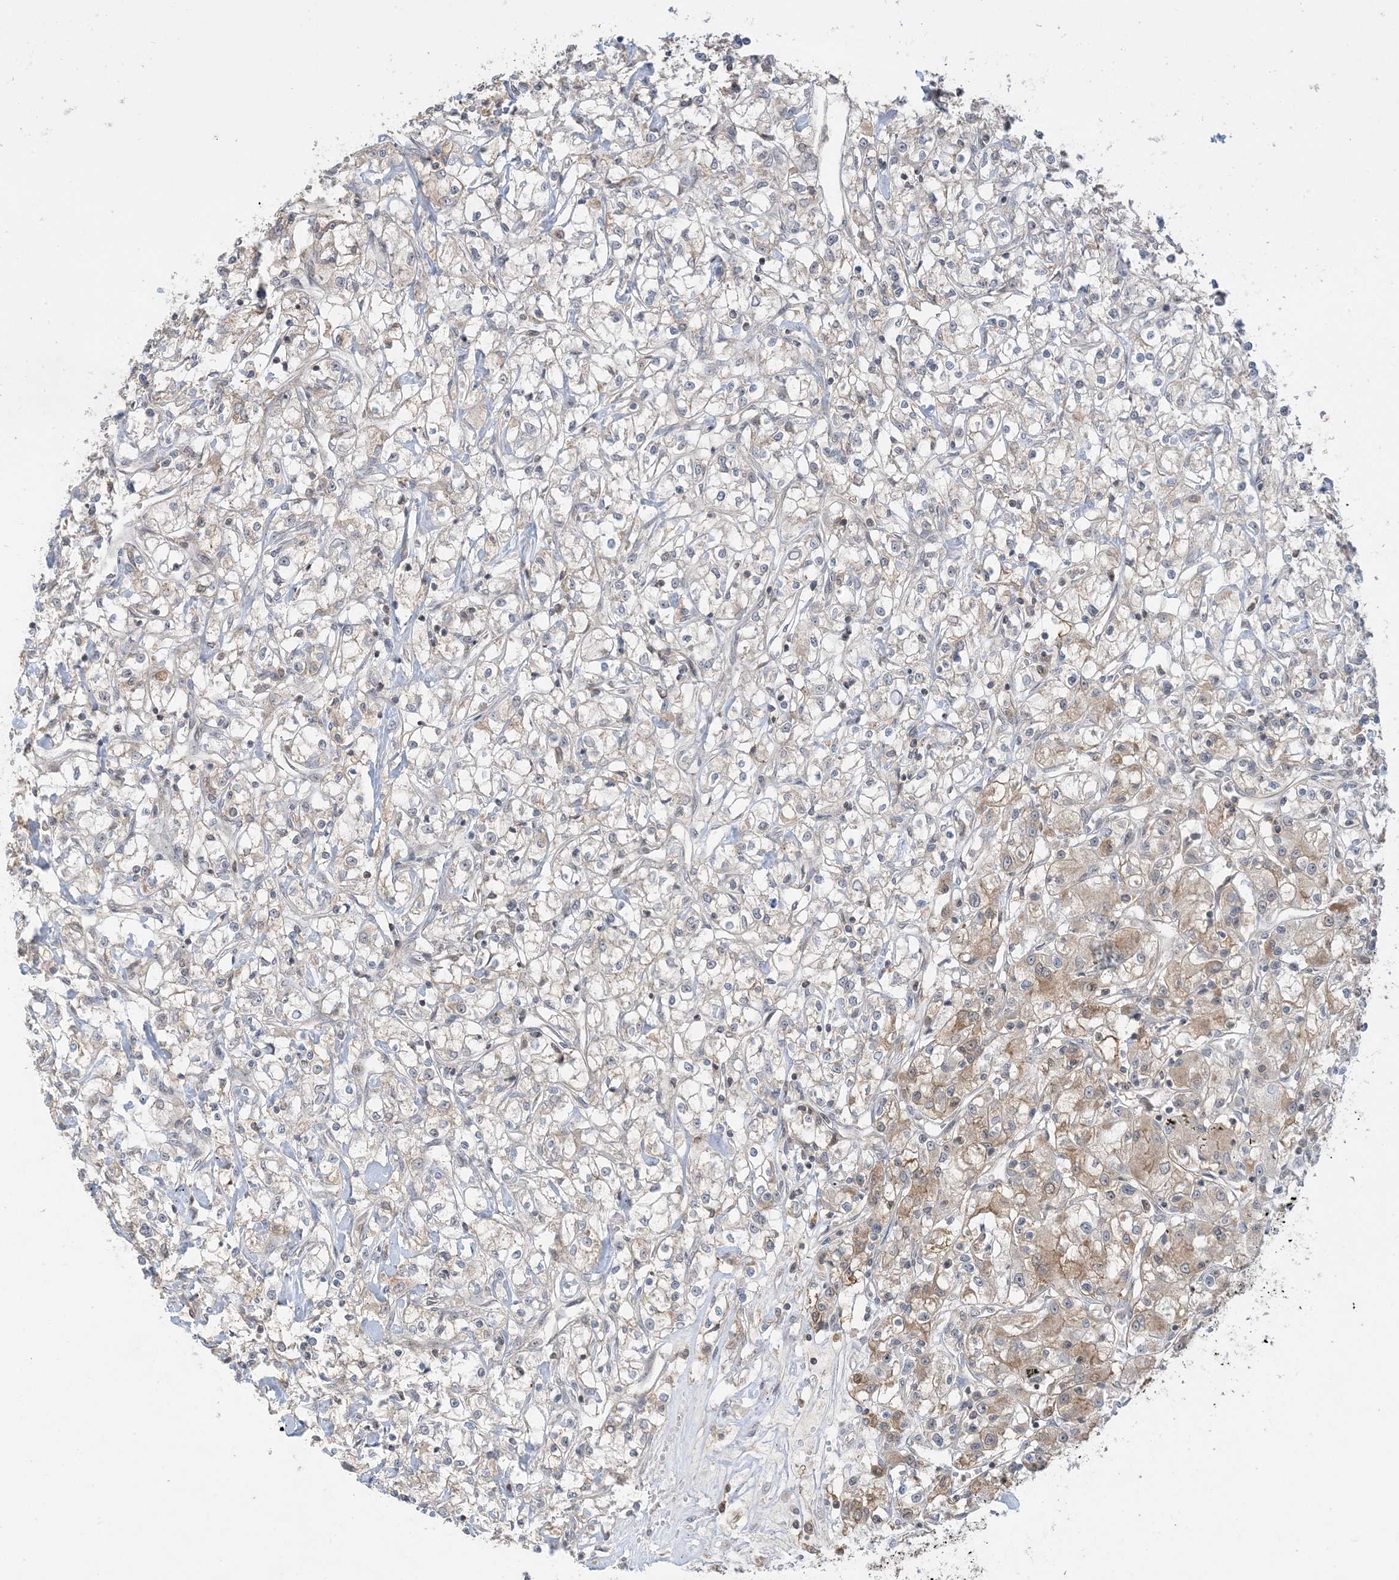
{"staining": {"intensity": "moderate", "quantity": "<25%", "location": "cytoplasmic/membranous"}, "tissue": "renal cancer", "cell_type": "Tumor cells", "image_type": "cancer", "snomed": [{"axis": "morphology", "description": "Adenocarcinoma, NOS"}, {"axis": "topography", "description": "Kidney"}], "caption": "A brown stain shows moderate cytoplasmic/membranous expression of a protein in adenocarcinoma (renal) tumor cells.", "gene": "PRRT3", "patient": {"sex": "female", "age": 59}}